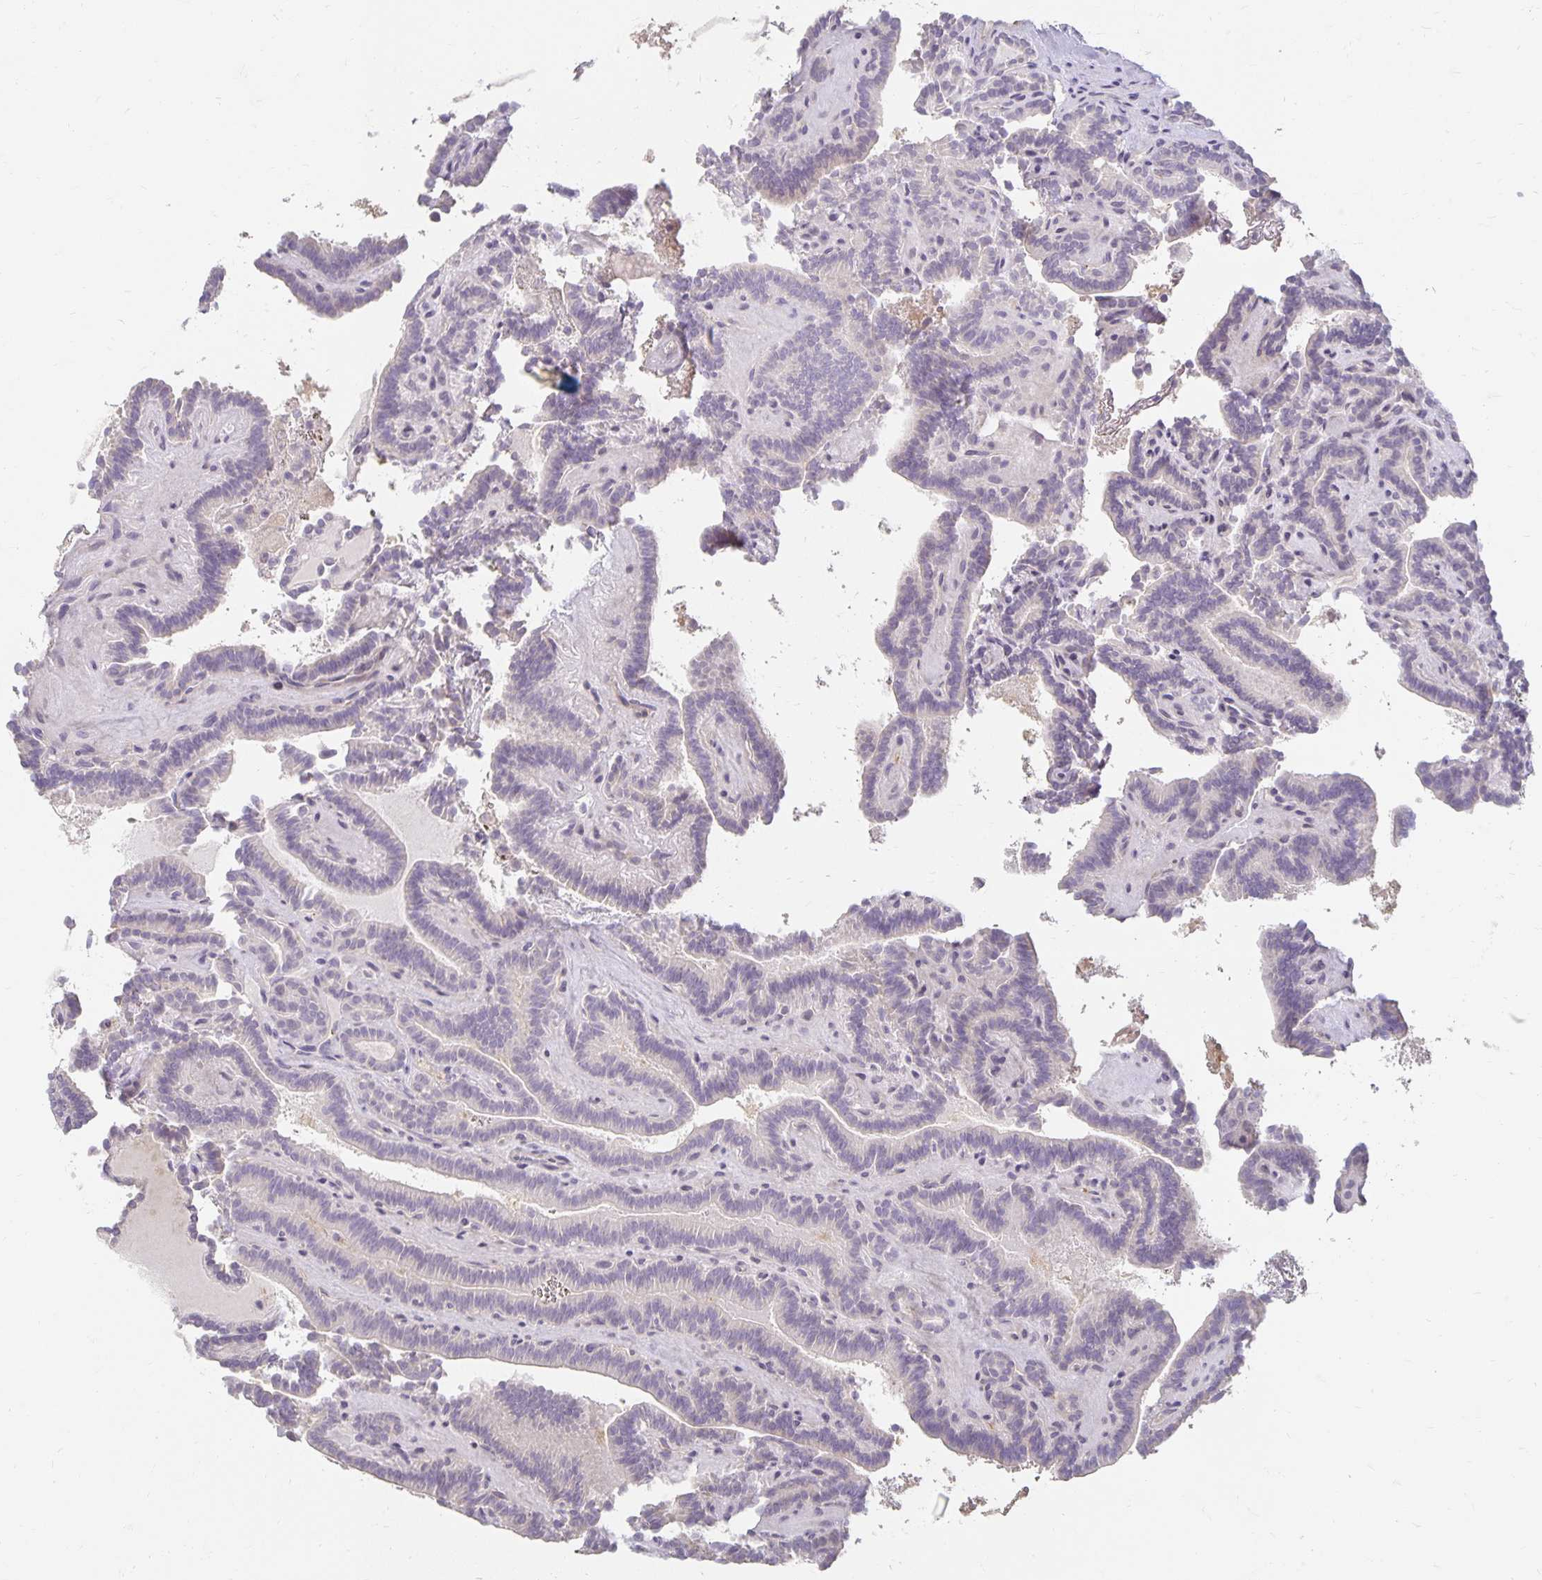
{"staining": {"intensity": "negative", "quantity": "none", "location": "none"}, "tissue": "thyroid cancer", "cell_type": "Tumor cells", "image_type": "cancer", "snomed": [{"axis": "morphology", "description": "Papillary adenocarcinoma, NOS"}, {"axis": "topography", "description": "Thyroid gland"}], "caption": "Papillary adenocarcinoma (thyroid) was stained to show a protein in brown. There is no significant expression in tumor cells. (IHC, brightfield microscopy, high magnification).", "gene": "CST6", "patient": {"sex": "female", "age": 21}}